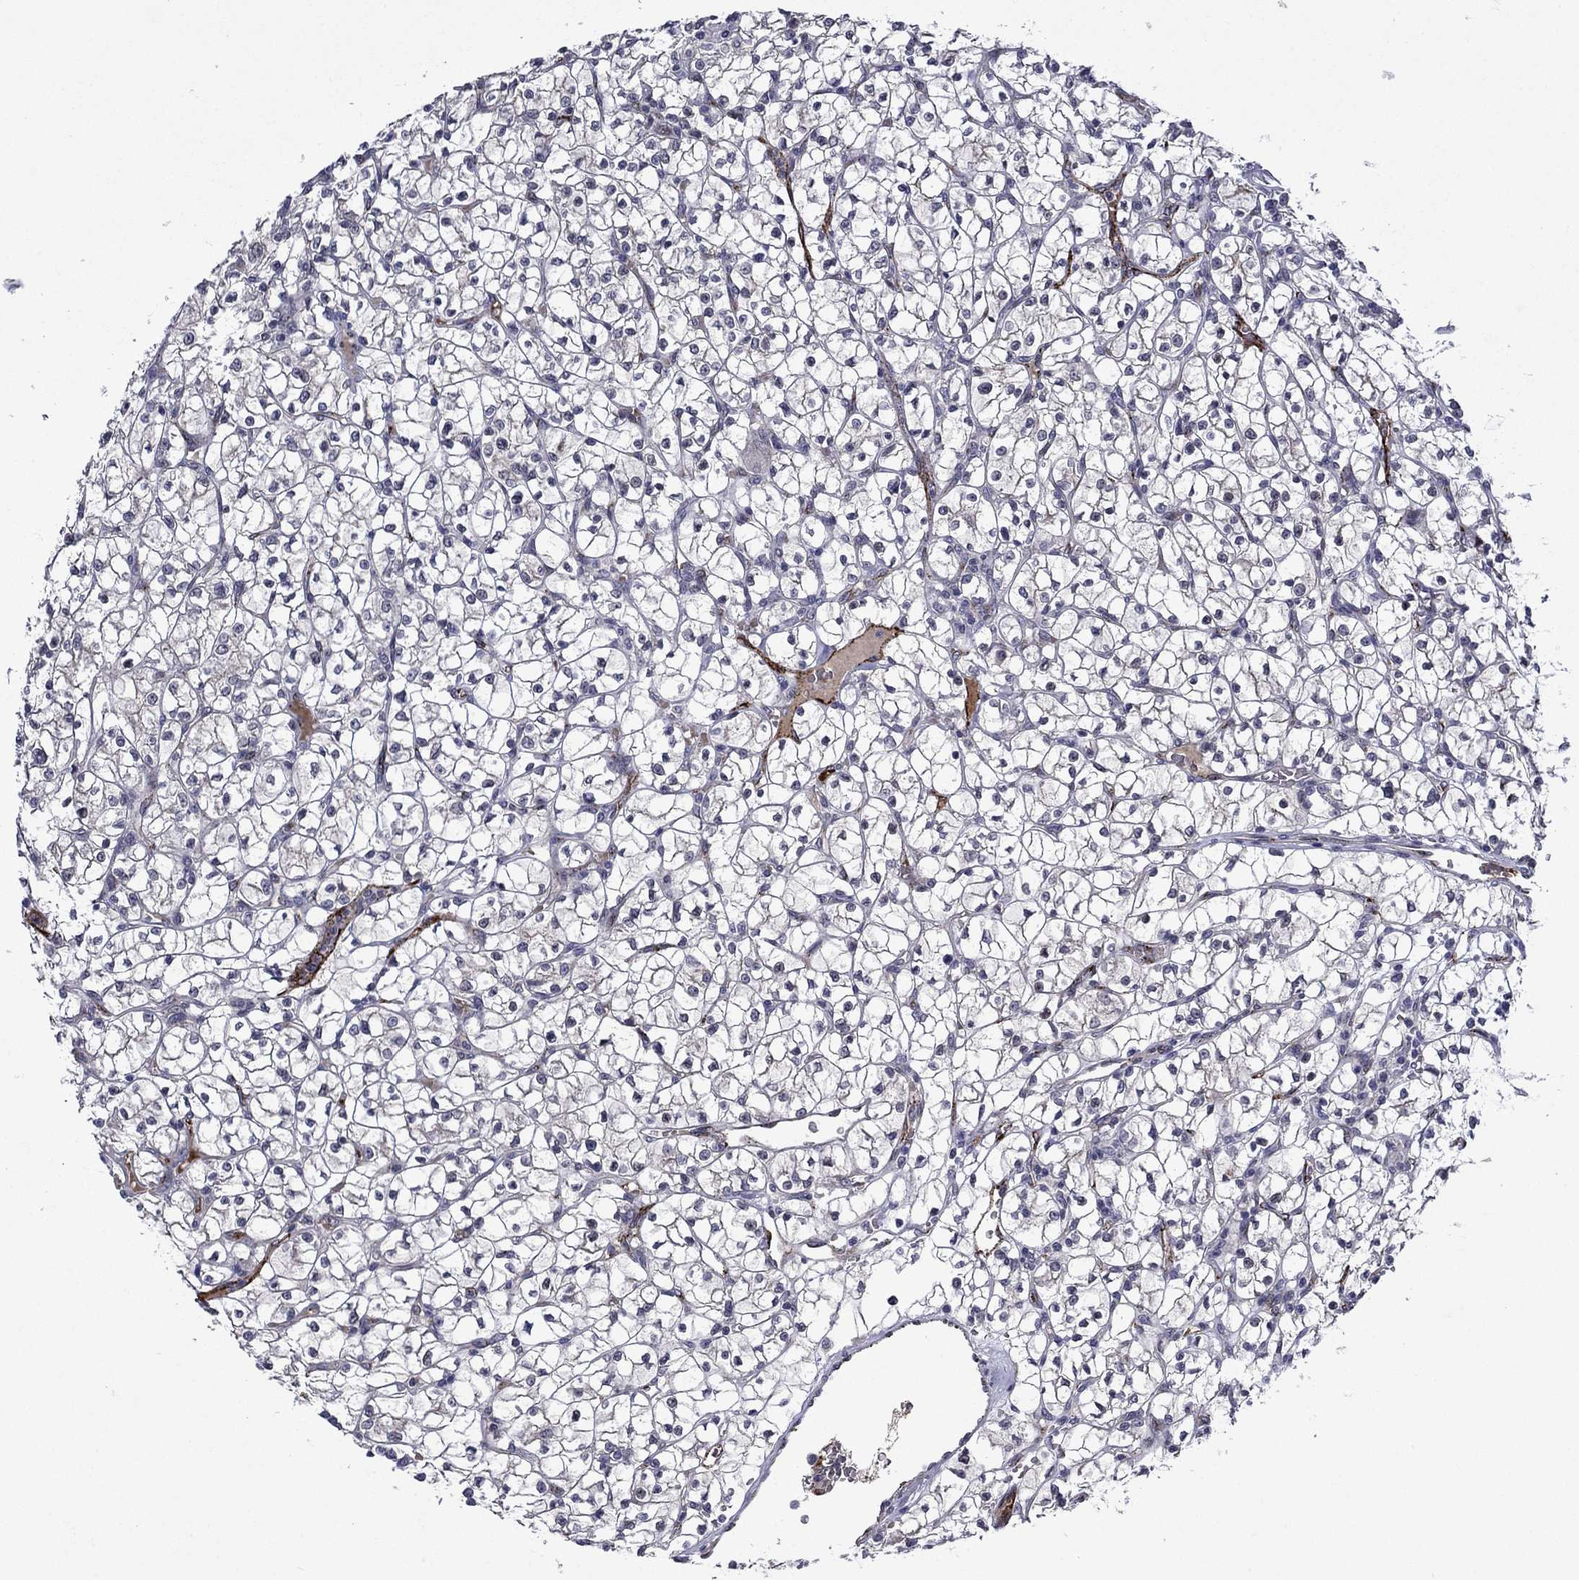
{"staining": {"intensity": "negative", "quantity": "none", "location": "none"}, "tissue": "renal cancer", "cell_type": "Tumor cells", "image_type": "cancer", "snomed": [{"axis": "morphology", "description": "Adenocarcinoma, NOS"}, {"axis": "topography", "description": "Kidney"}], "caption": "This is an immunohistochemistry micrograph of adenocarcinoma (renal). There is no staining in tumor cells.", "gene": "SLITRK1", "patient": {"sex": "female", "age": 64}}